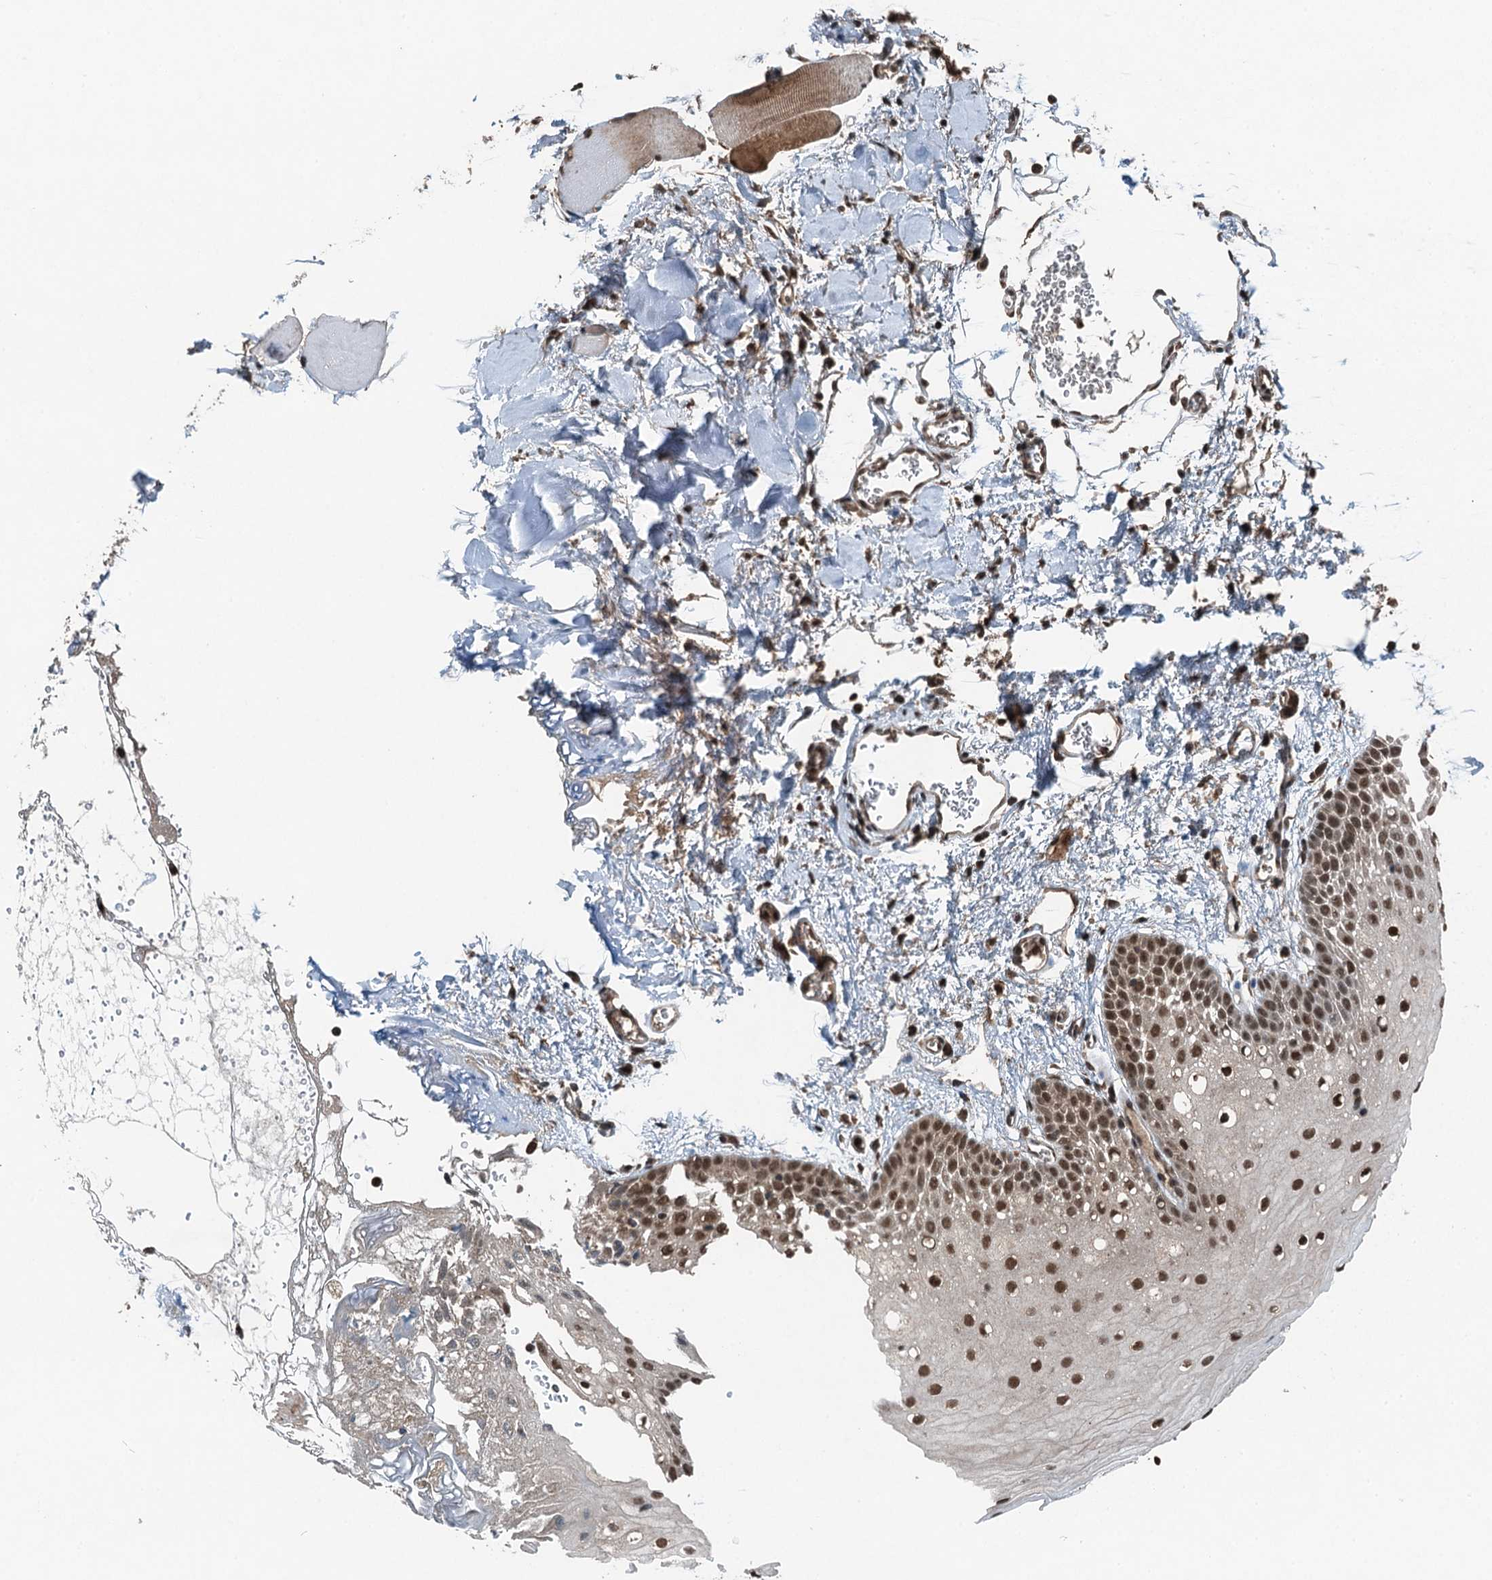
{"staining": {"intensity": "strong", "quantity": ">75%", "location": "nuclear"}, "tissue": "oral mucosa", "cell_type": "Squamous epithelial cells", "image_type": "normal", "snomed": [{"axis": "morphology", "description": "Normal tissue, NOS"}, {"axis": "topography", "description": "Oral tissue"}, {"axis": "topography", "description": "Tounge, NOS"}], "caption": "Immunohistochemical staining of normal oral mucosa displays strong nuclear protein expression in approximately >75% of squamous epithelial cells.", "gene": "UBXN6", "patient": {"sex": "female", "age": 73}}